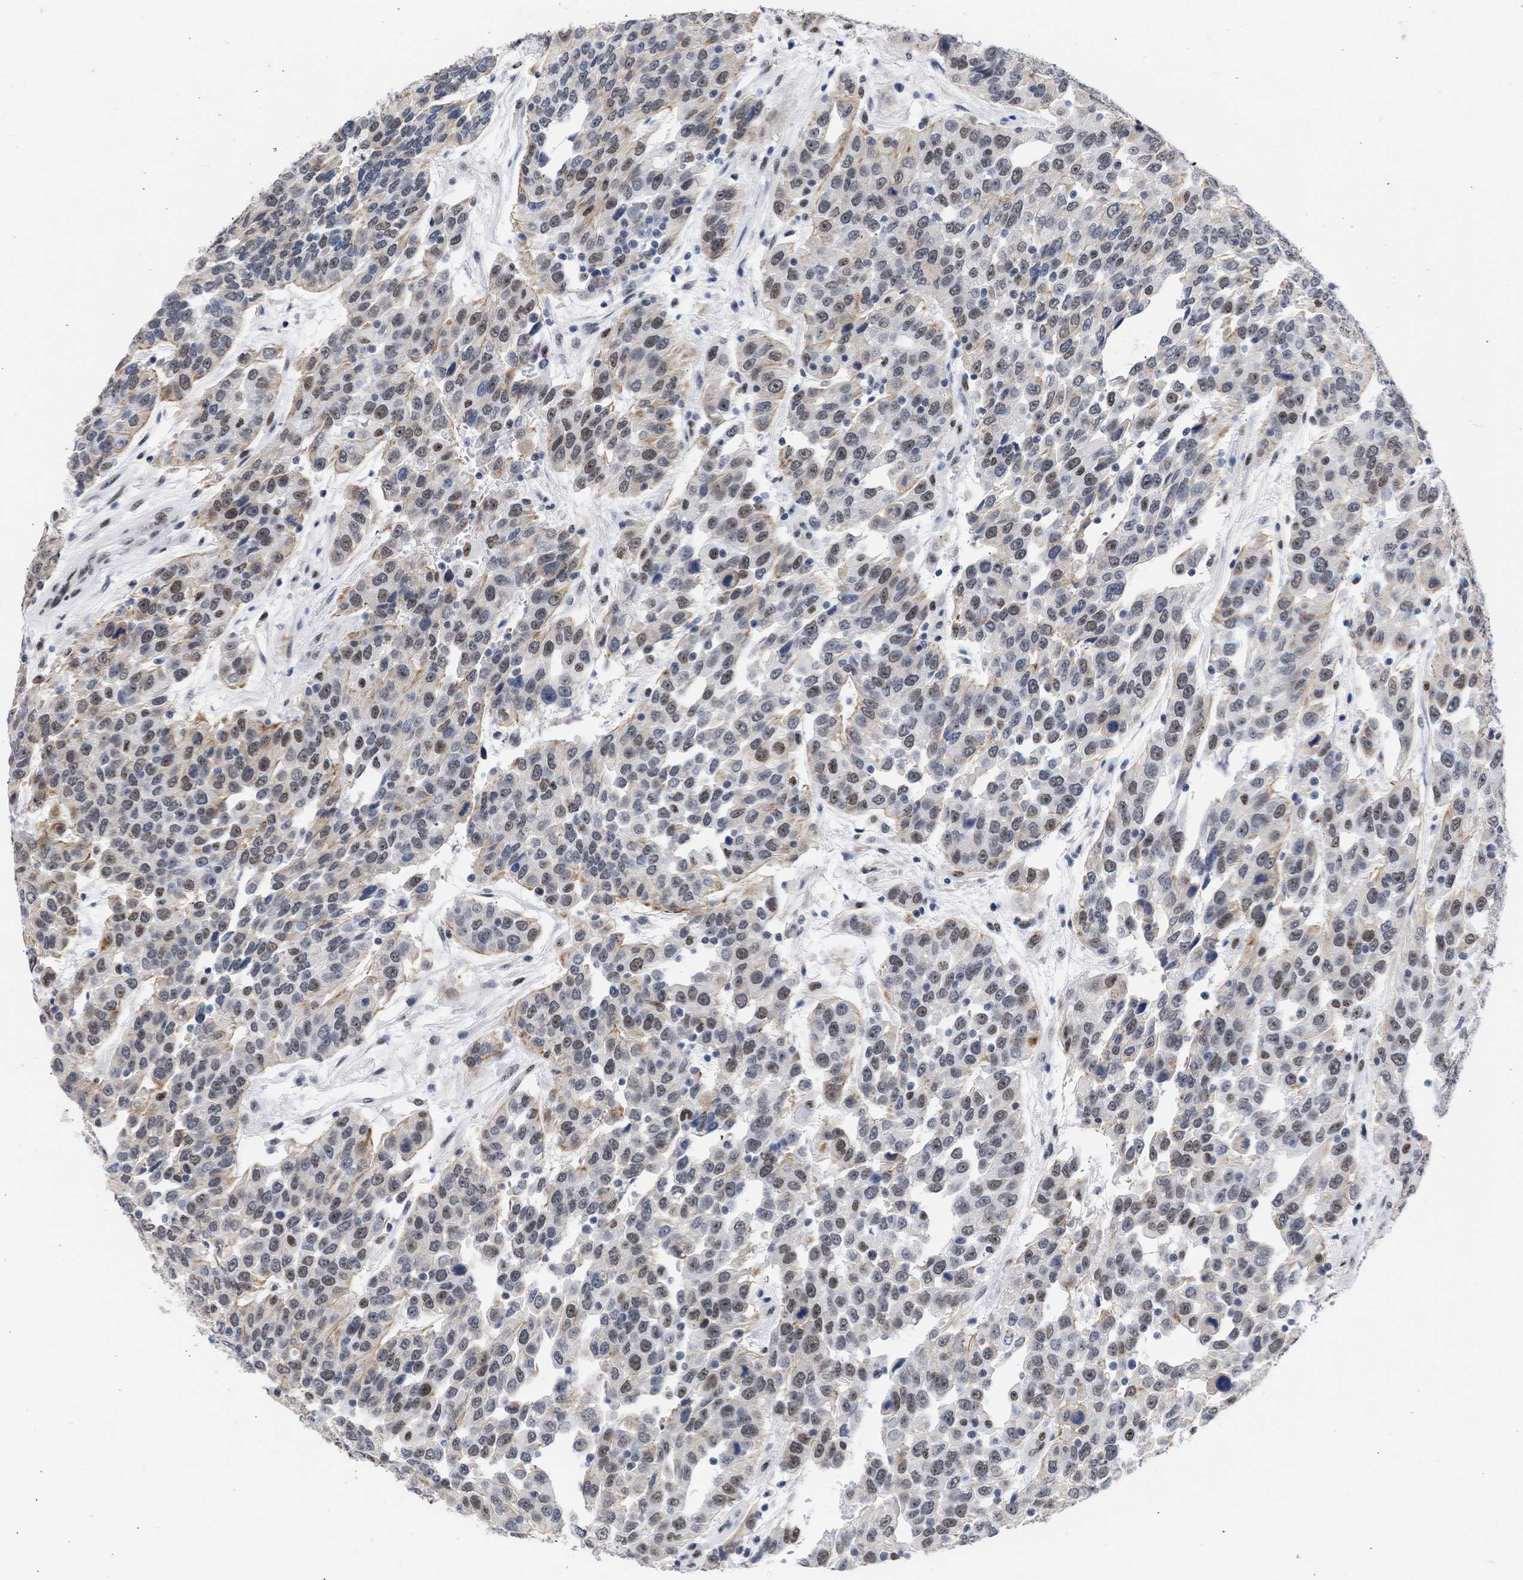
{"staining": {"intensity": "moderate", "quantity": ">75%", "location": "nuclear"}, "tissue": "urothelial cancer", "cell_type": "Tumor cells", "image_type": "cancer", "snomed": [{"axis": "morphology", "description": "Urothelial carcinoma, High grade"}, {"axis": "topography", "description": "Urinary bladder"}], "caption": "High-magnification brightfield microscopy of high-grade urothelial carcinoma stained with DAB (3,3'-diaminobenzidine) (brown) and counterstained with hematoxylin (blue). tumor cells exhibit moderate nuclear positivity is present in about>75% of cells.", "gene": "DDX41", "patient": {"sex": "female", "age": 80}}